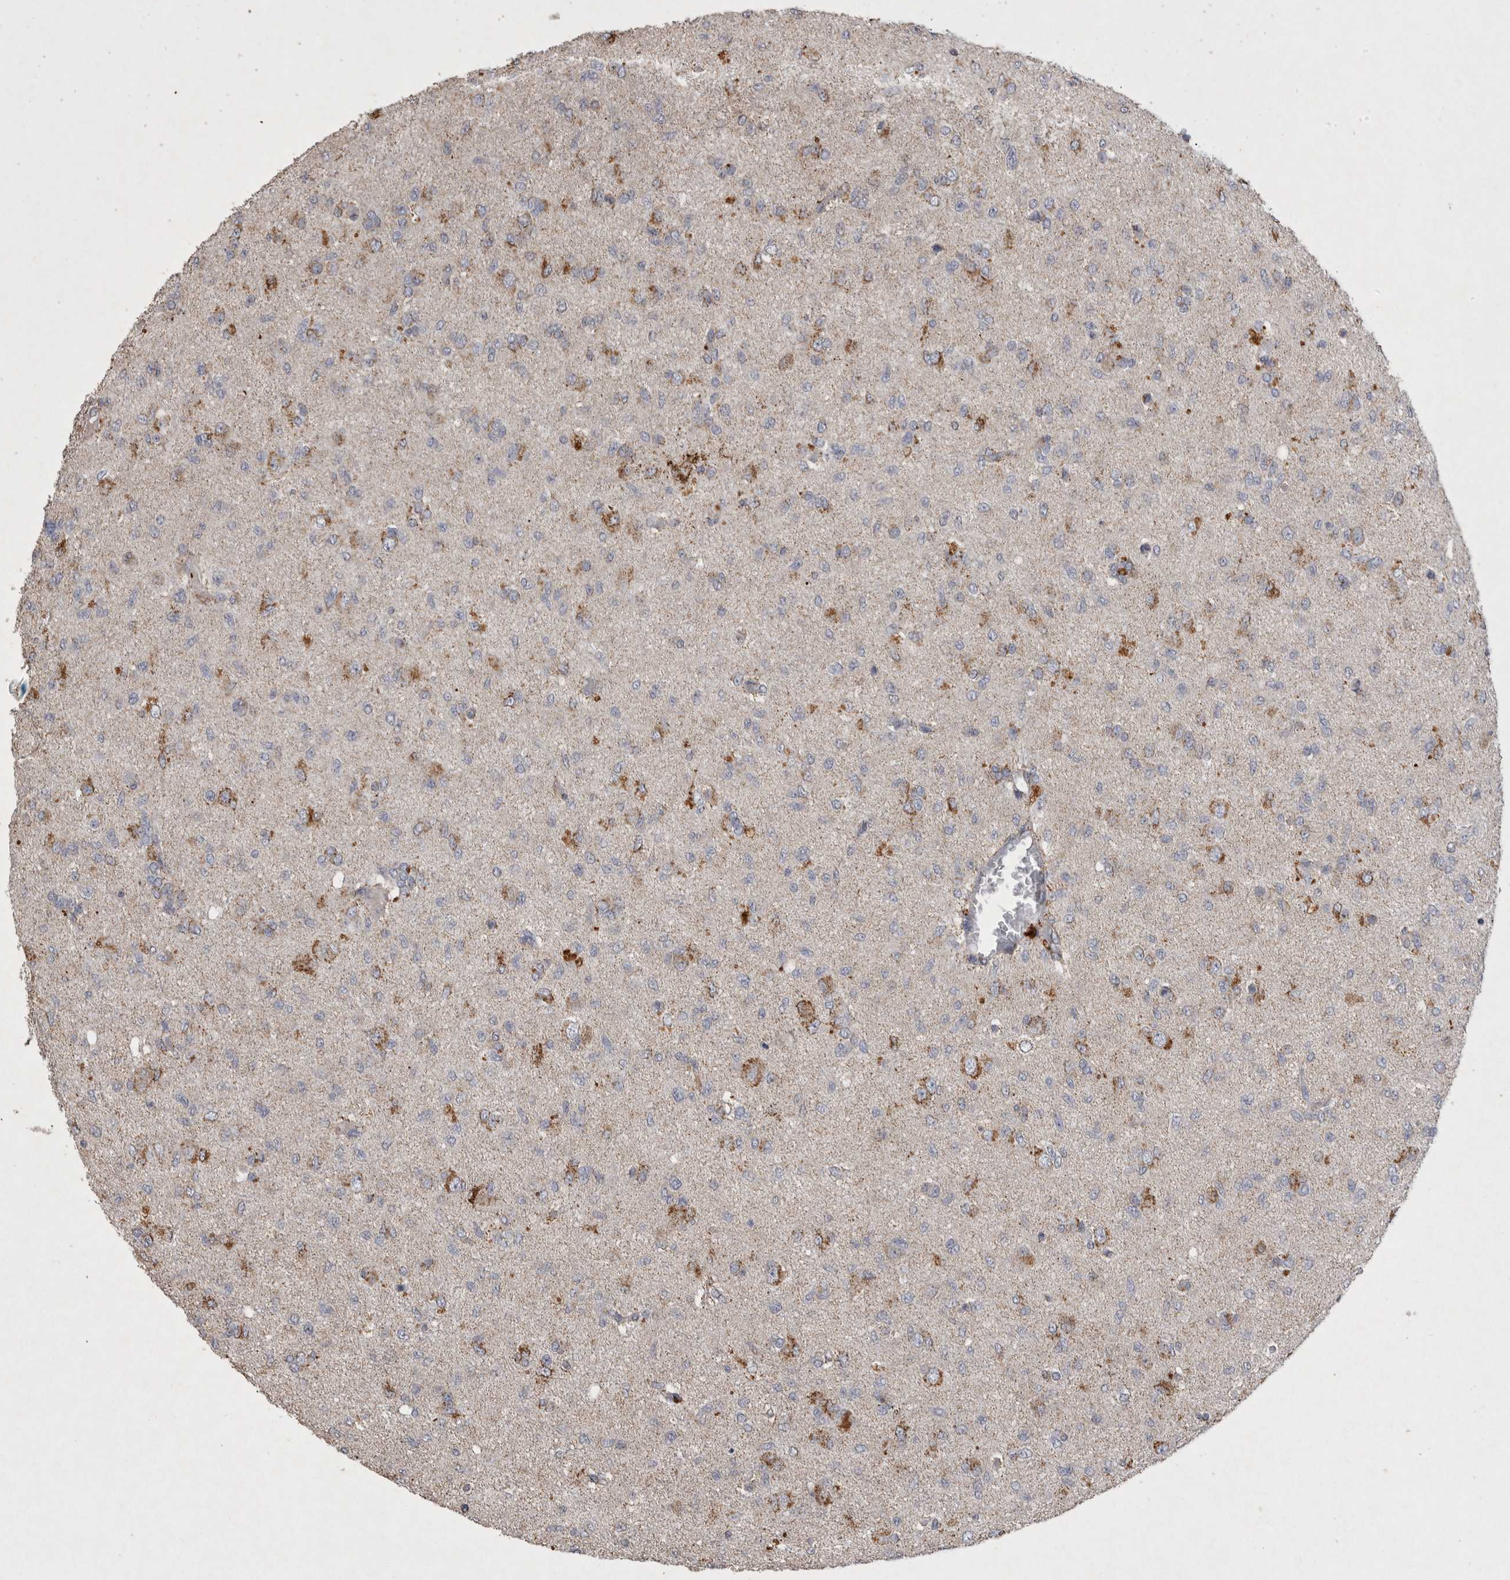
{"staining": {"intensity": "moderate", "quantity": "25%-75%", "location": "cytoplasmic/membranous"}, "tissue": "glioma", "cell_type": "Tumor cells", "image_type": "cancer", "snomed": [{"axis": "morphology", "description": "Glioma, malignant, High grade"}, {"axis": "topography", "description": "Brain"}], "caption": "This photomicrograph reveals immunohistochemistry (IHC) staining of human malignant glioma (high-grade), with medium moderate cytoplasmic/membranous expression in about 25%-75% of tumor cells.", "gene": "DKK3", "patient": {"sex": "female", "age": 59}}